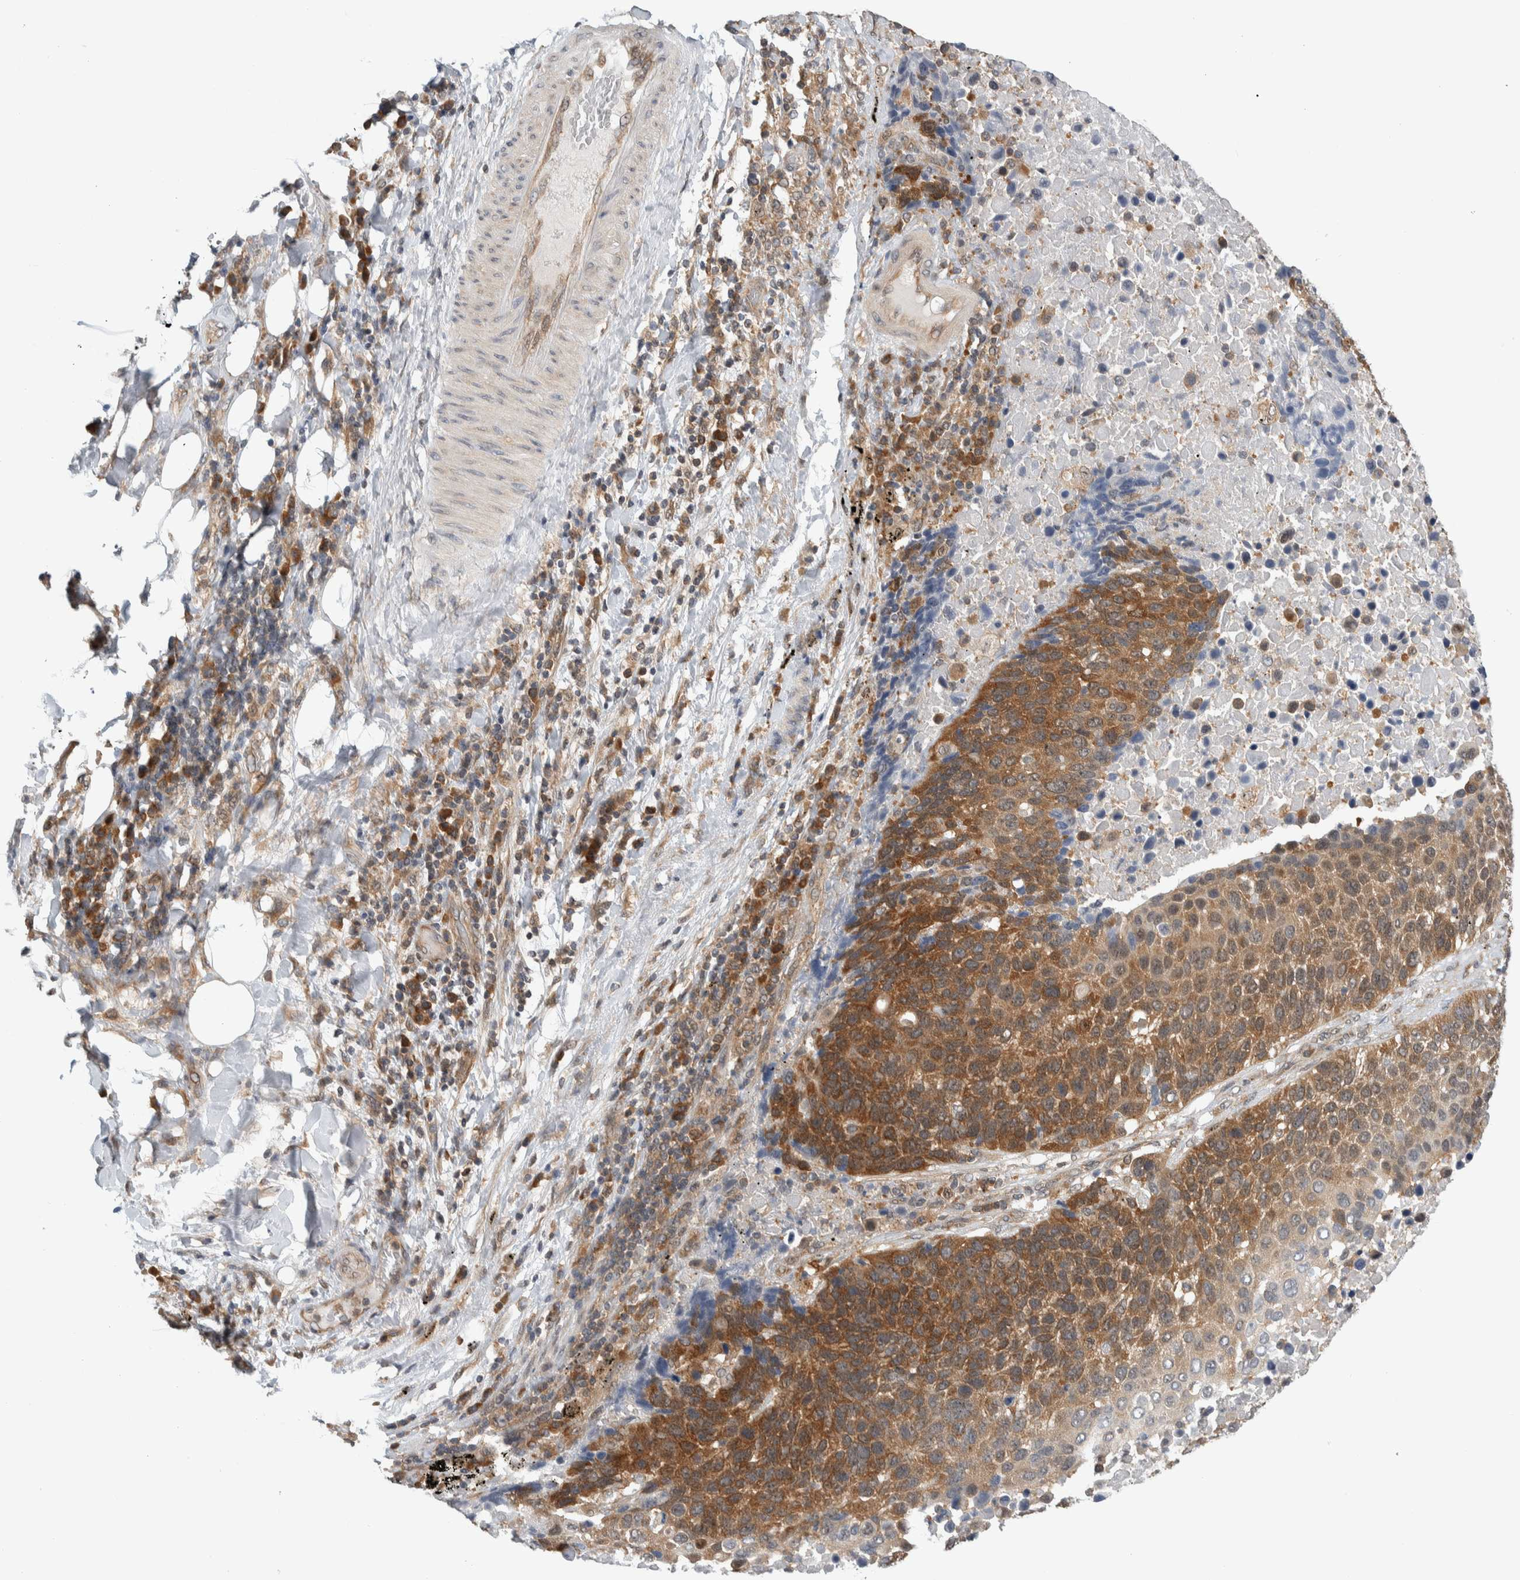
{"staining": {"intensity": "strong", "quantity": ">75%", "location": "cytoplasmic/membranous"}, "tissue": "lung cancer", "cell_type": "Tumor cells", "image_type": "cancer", "snomed": [{"axis": "morphology", "description": "Squamous cell carcinoma, NOS"}, {"axis": "topography", "description": "Lung"}], "caption": "This histopathology image exhibits immunohistochemistry staining of human lung cancer (squamous cell carcinoma), with high strong cytoplasmic/membranous staining in approximately >75% of tumor cells.", "gene": "CCDC43", "patient": {"sex": "male", "age": 66}}